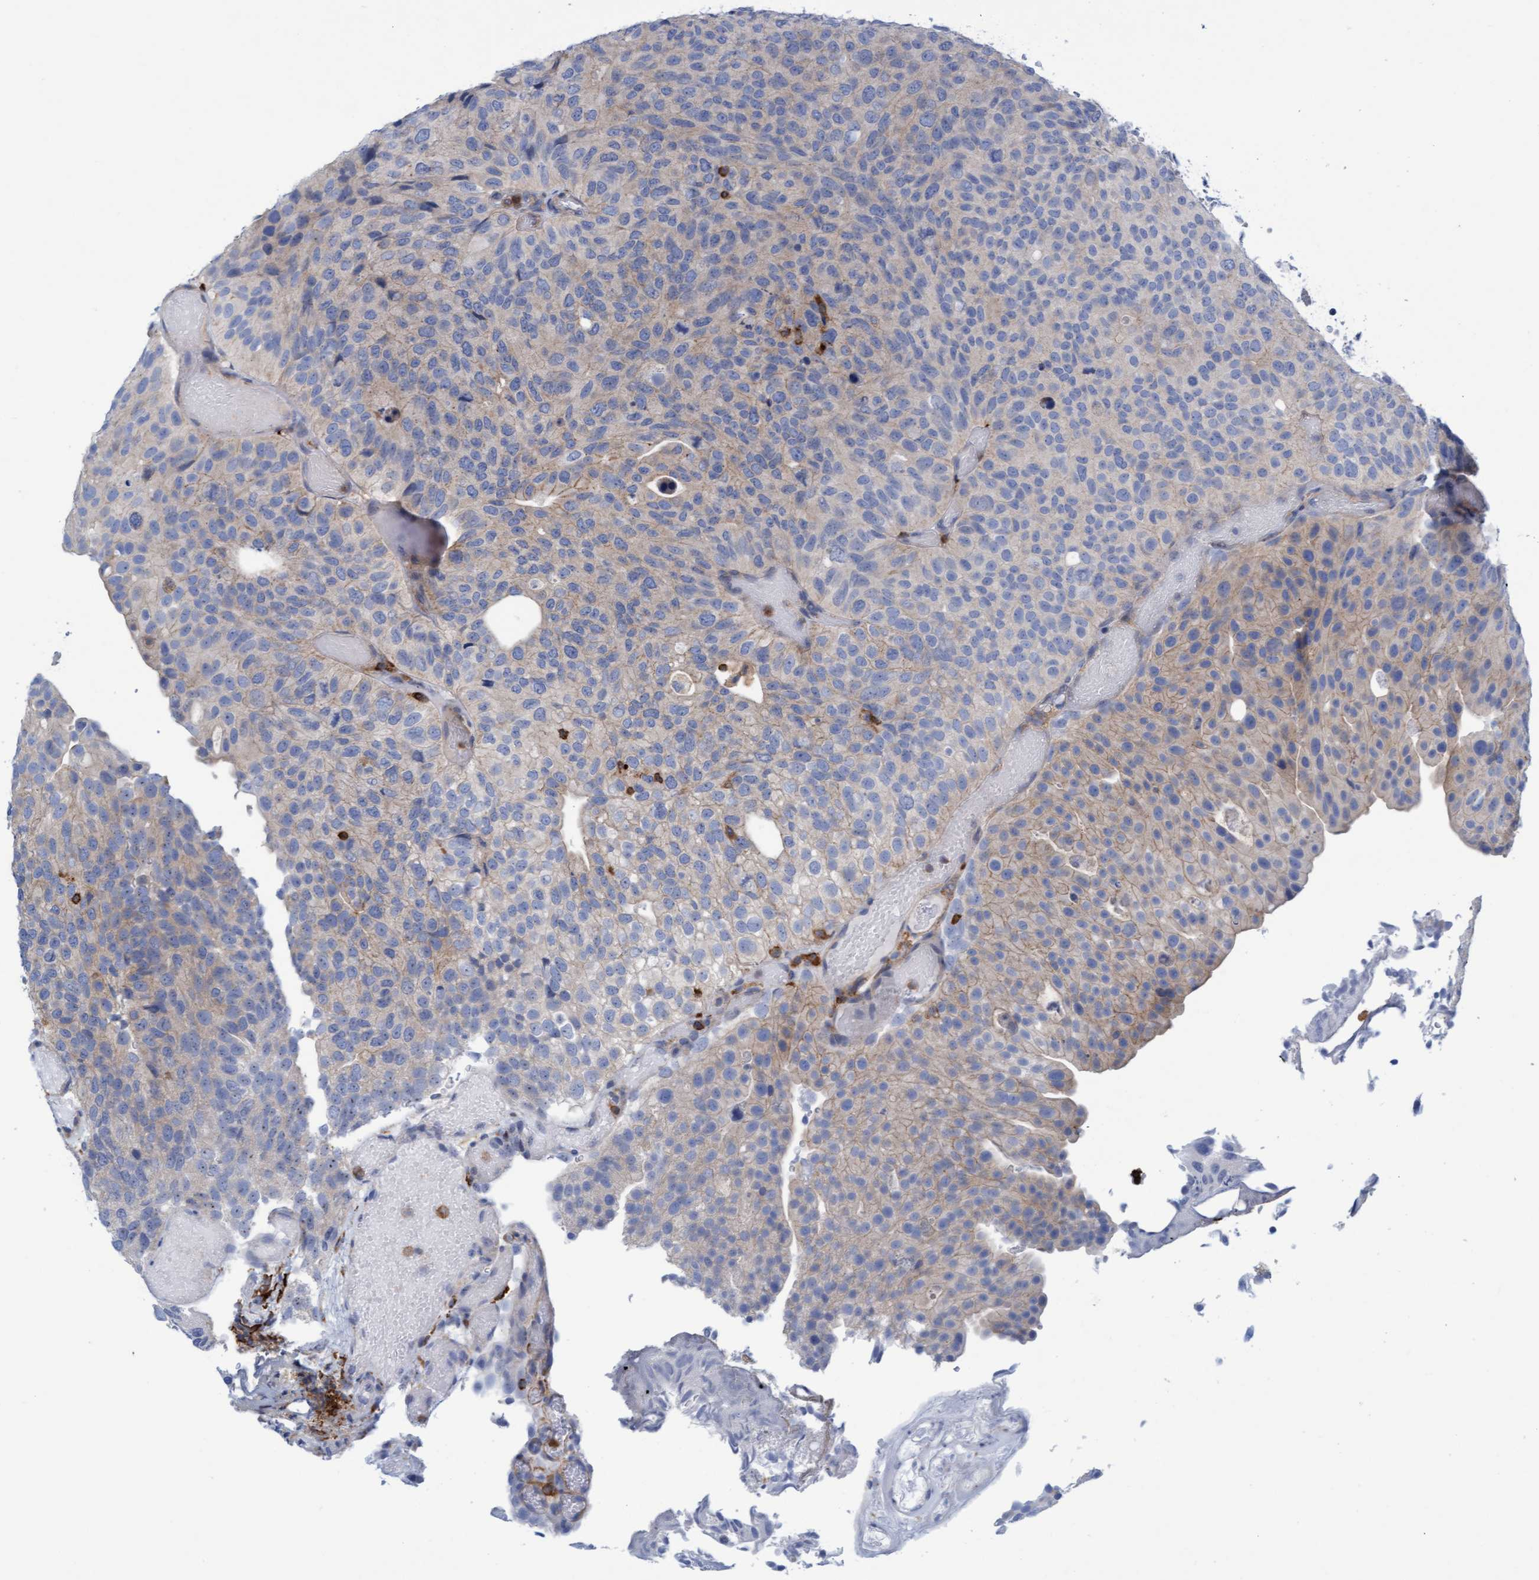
{"staining": {"intensity": "weak", "quantity": "25%-75%", "location": "cytoplasmic/membranous"}, "tissue": "urothelial cancer", "cell_type": "Tumor cells", "image_type": "cancer", "snomed": [{"axis": "morphology", "description": "Urothelial carcinoma, Low grade"}, {"axis": "topography", "description": "Urinary bladder"}], "caption": "An image showing weak cytoplasmic/membranous staining in approximately 25%-75% of tumor cells in urothelial cancer, as visualized by brown immunohistochemical staining.", "gene": "FNBP1", "patient": {"sex": "male", "age": 78}}